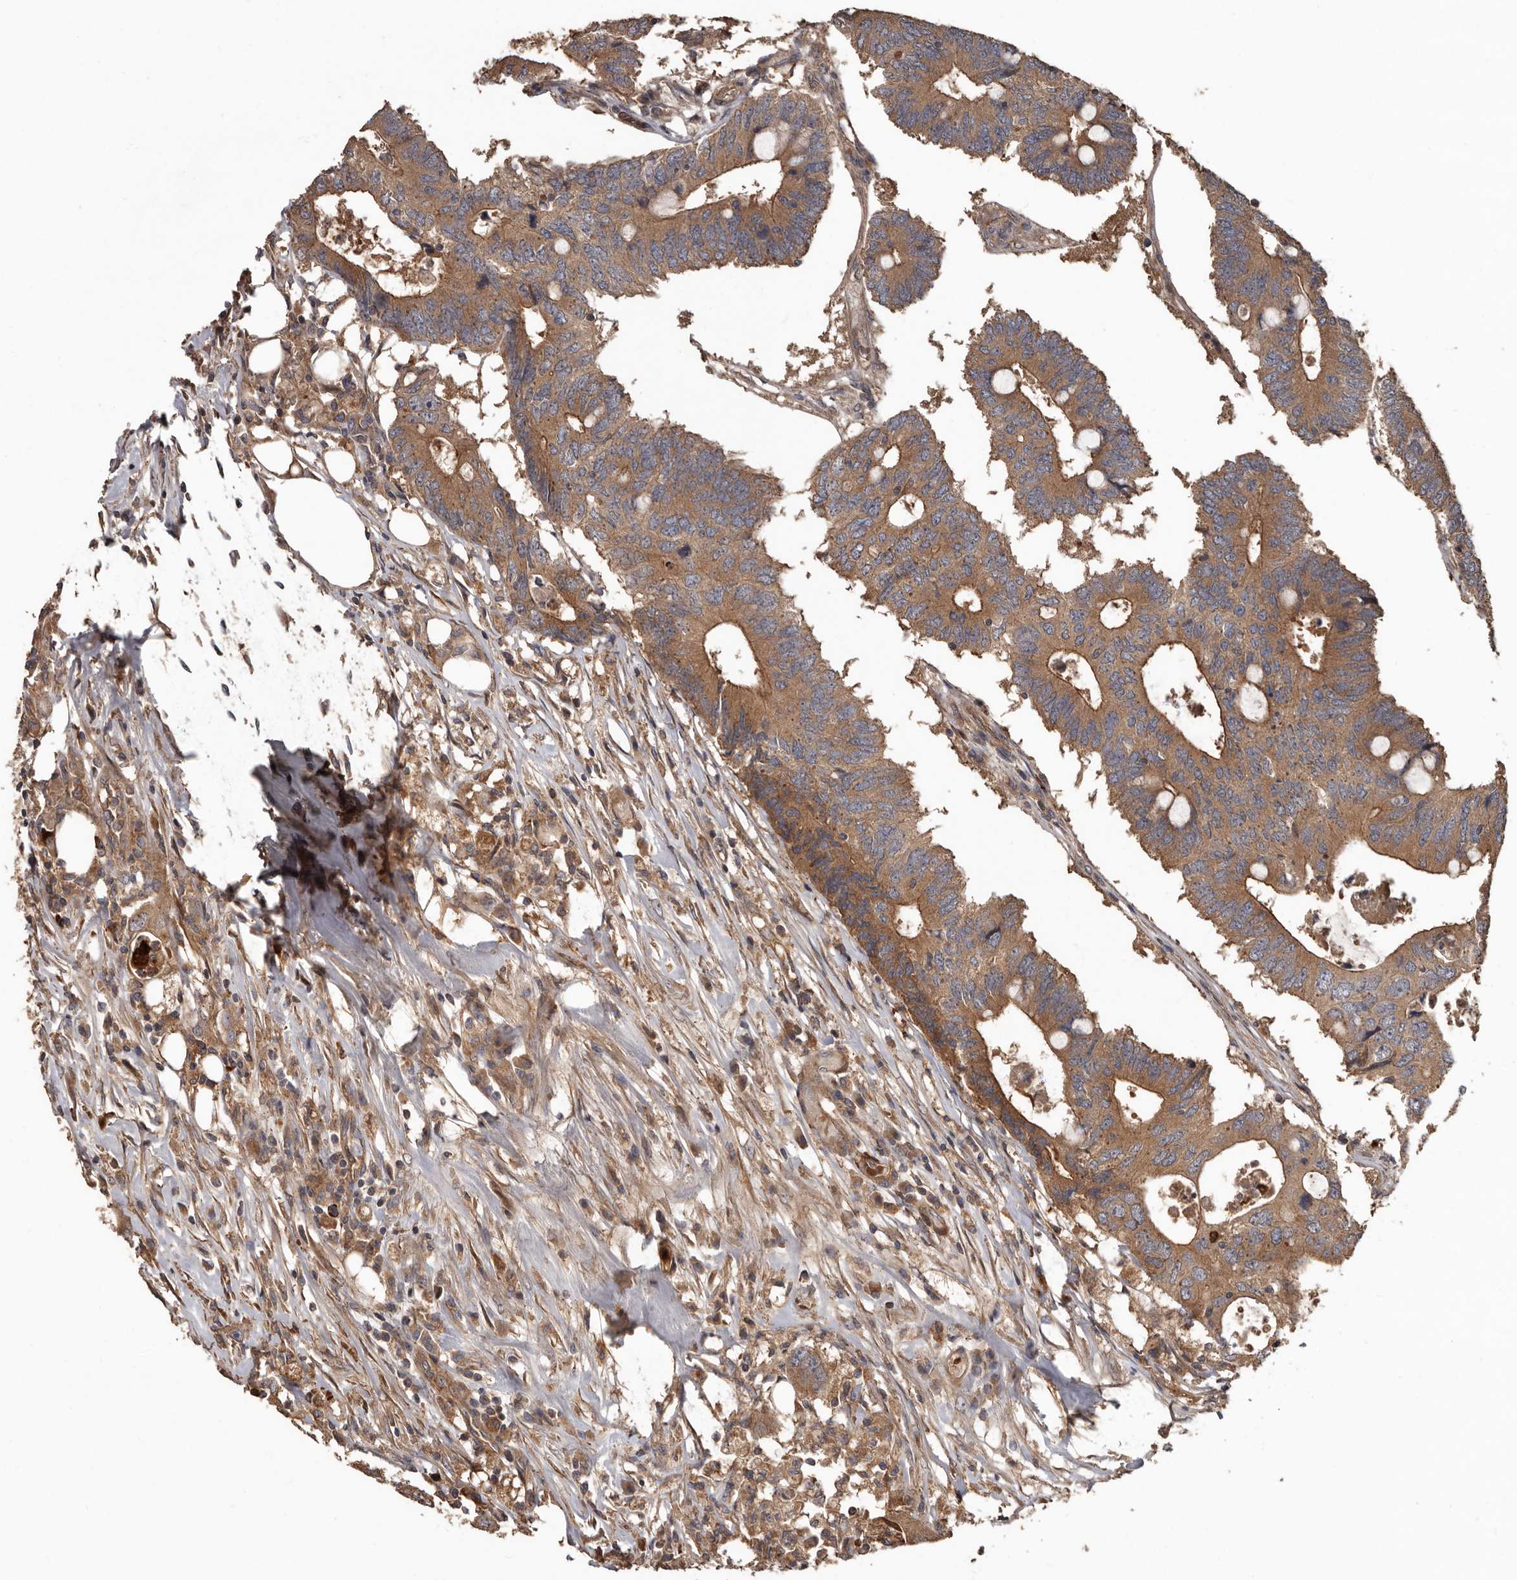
{"staining": {"intensity": "moderate", "quantity": ">75%", "location": "cytoplasmic/membranous"}, "tissue": "colorectal cancer", "cell_type": "Tumor cells", "image_type": "cancer", "snomed": [{"axis": "morphology", "description": "Adenocarcinoma, NOS"}, {"axis": "topography", "description": "Colon"}], "caption": "Tumor cells reveal medium levels of moderate cytoplasmic/membranous staining in about >75% of cells in human colorectal cancer.", "gene": "ARHGEF5", "patient": {"sex": "male", "age": 71}}